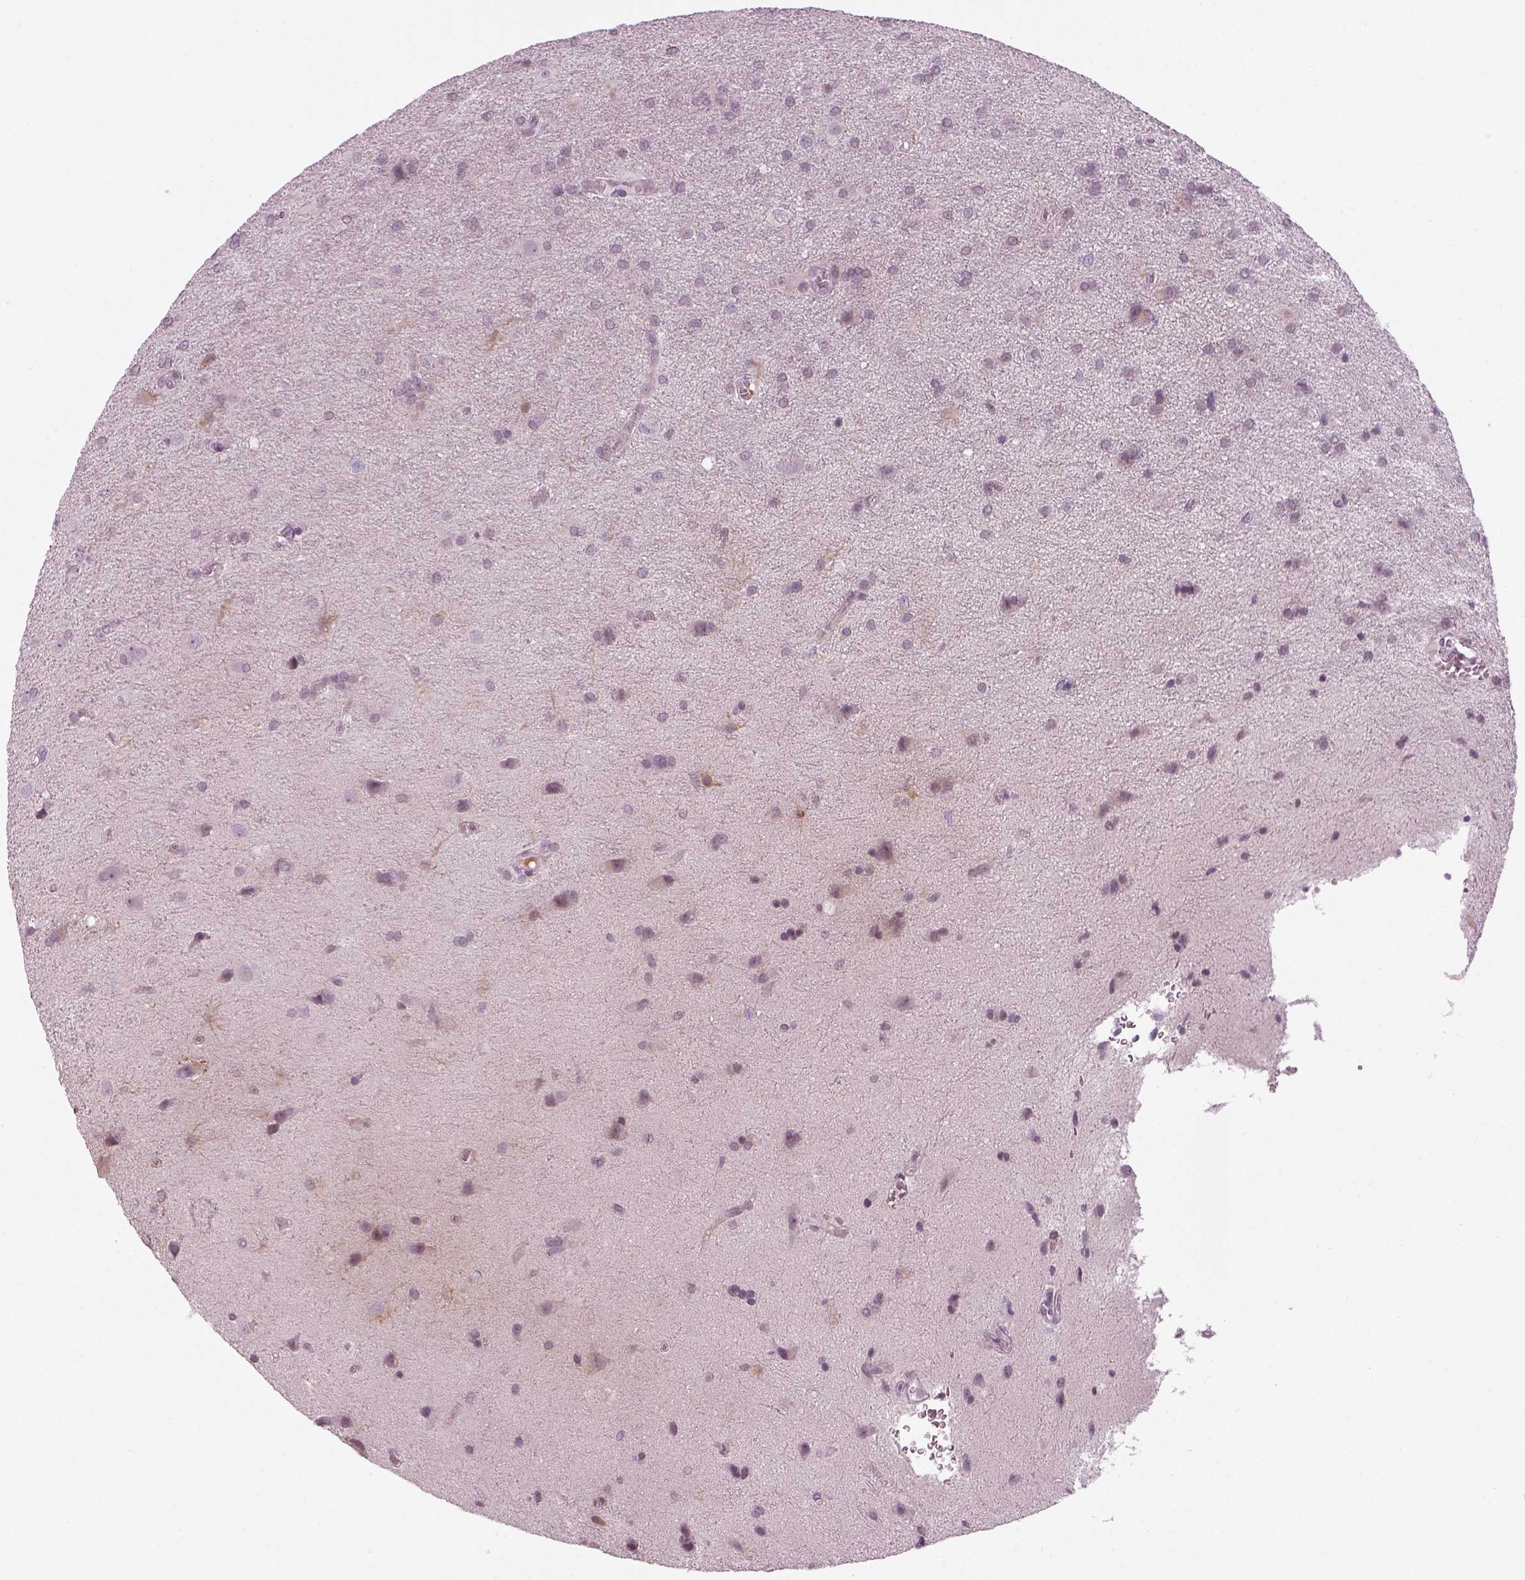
{"staining": {"intensity": "negative", "quantity": "none", "location": "none"}, "tissue": "glioma", "cell_type": "Tumor cells", "image_type": "cancer", "snomed": [{"axis": "morphology", "description": "Glioma, malignant, Low grade"}, {"axis": "topography", "description": "Brain"}], "caption": "This histopathology image is of malignant low-grade glioma stained with IHC to label a protein in brown with the nuclei are counter-stained blue. There is no staining in tumor cells.", "gene": "KCNG2", "patient": {"sex": "male", "age": 58}}